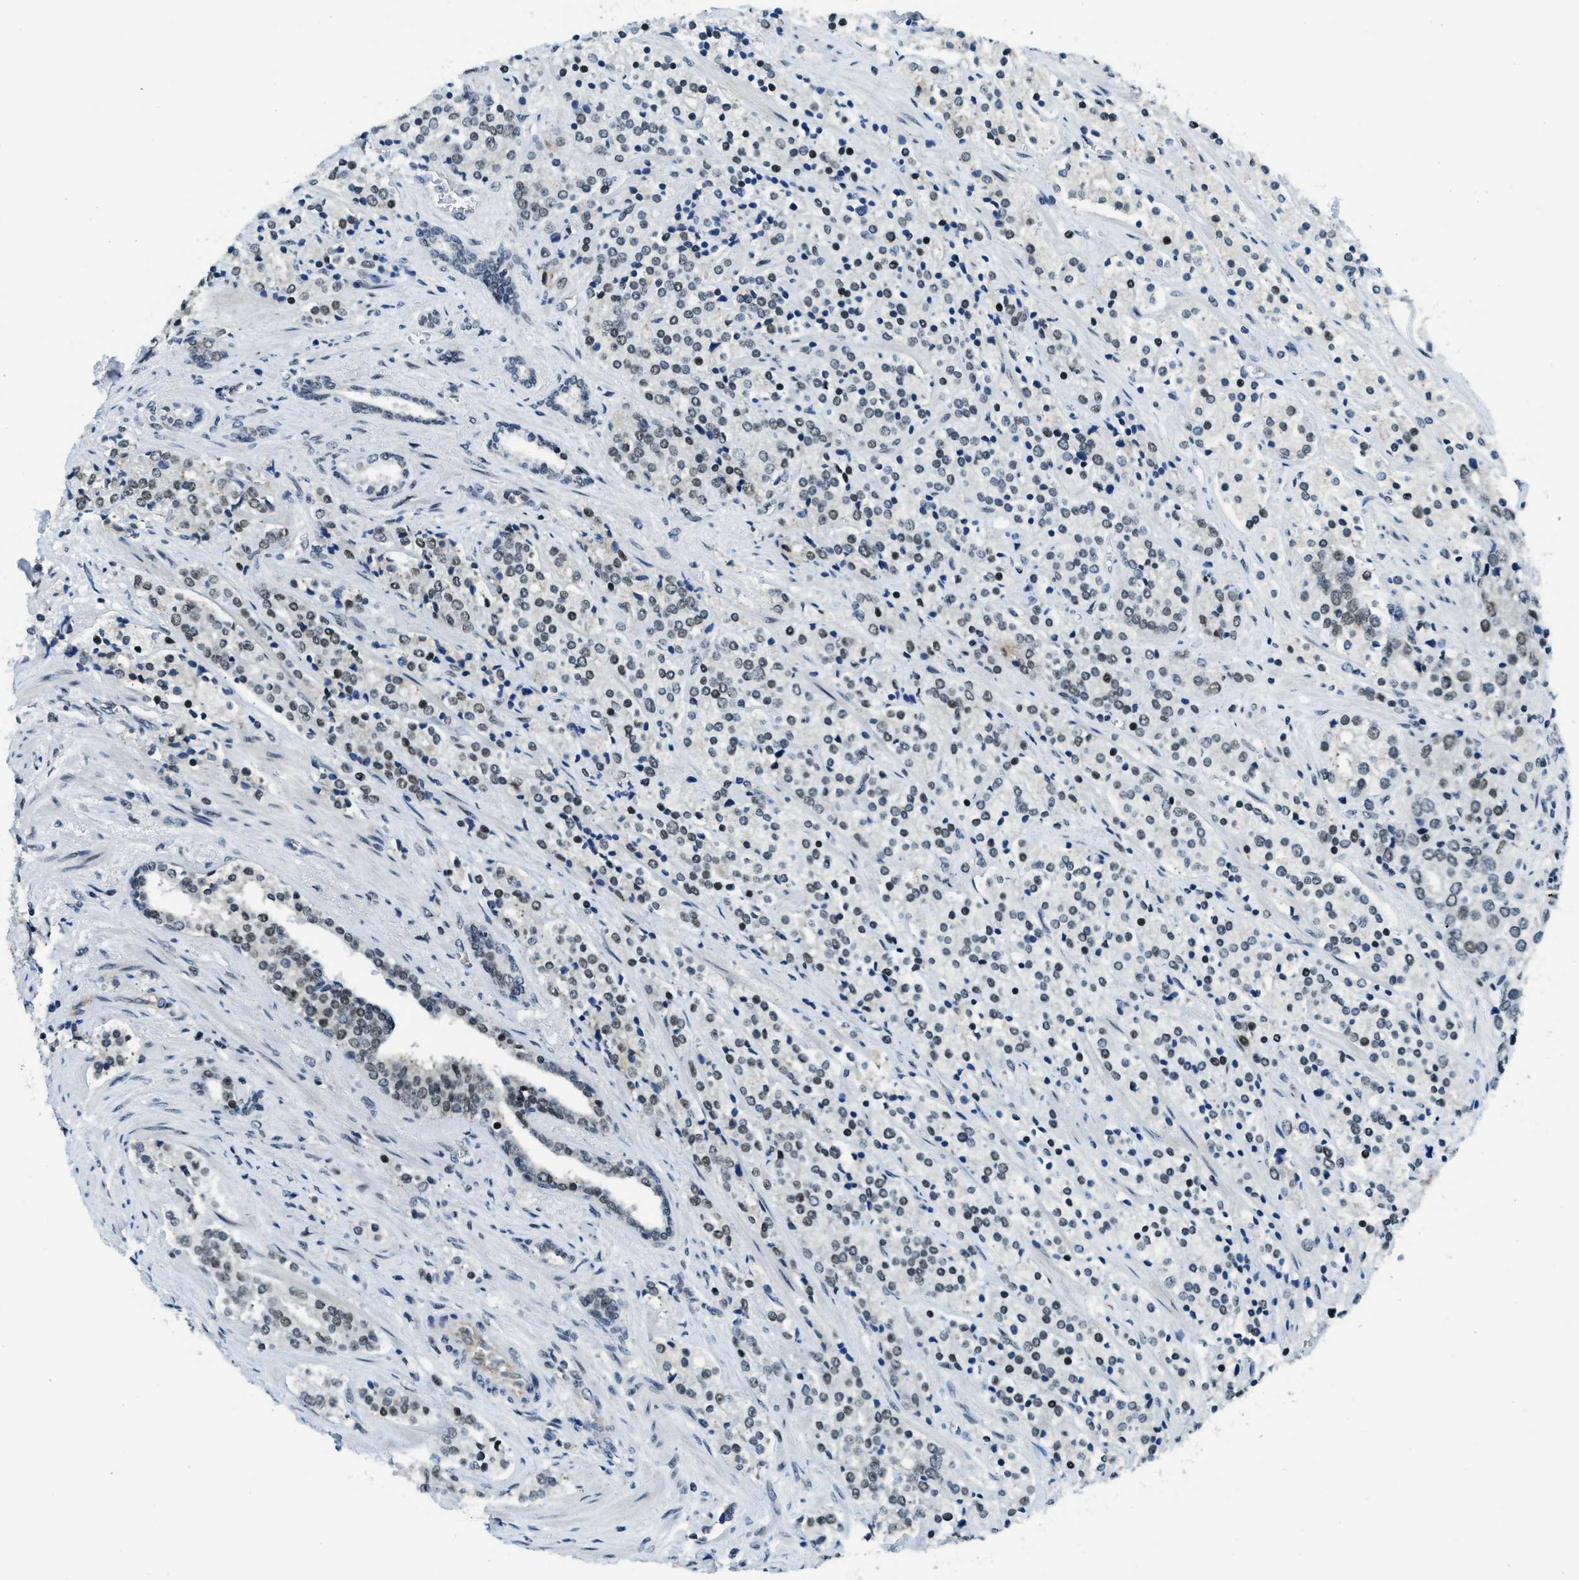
{"staining": {"intensity": "negative", "quantity": "none", "location": "none"}, "tissue": "prostate cancer", "cell_type": "Tumor cells", "image_type": "cancer", "snomed": [{"axis": "morphology", "description": "Adenocarcinoma, High grade"}, {"axis": "topography", "description": "Prostate"}], "caption": "This is a photomicrograph of IHC staining of prostate cancer, which shows no staining in tumor cells.", "gene": "KLF6", "patient": {"sex": "male", "age": 71}}